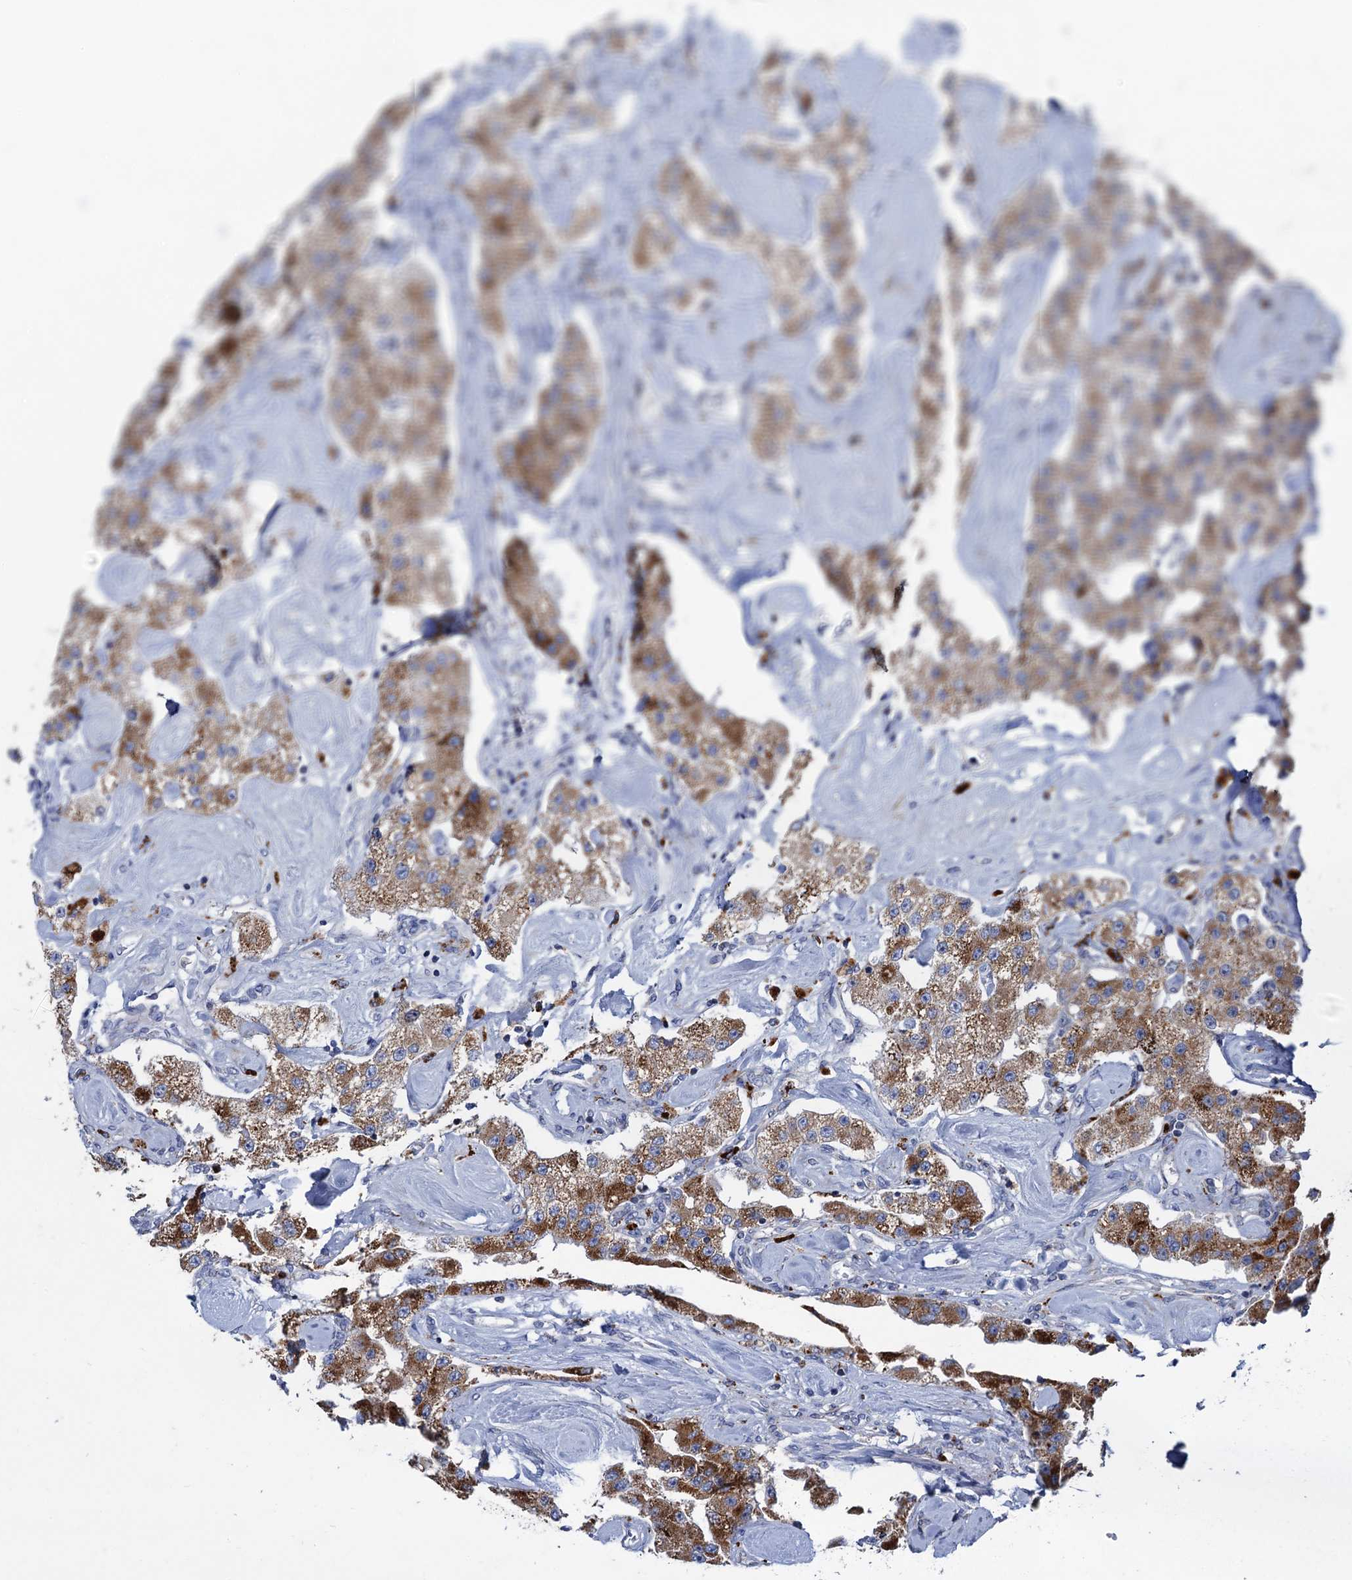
{"staining": {"intensity": "moderate", "quantity": ">75%", "location": "cytoplasmic/membranous"}, "tissue": "carcinoid", "cell_type": "Tumor cells", "image_type": "cancer", "snomed": [{"axis": "morphology", "description": "Carcinoid, malignant, NOS"}, {"axis": "topography", "description": "Pancreas"}], "caption": "An IHC micrograph of tumor tissue is shown. Protein staining in brown highlights moderate cytoplasmic/membranous positivity in carcinoid within tumor cells.", "gene": "ANKS3", "patient": {"sex": "male", "age": 41}}